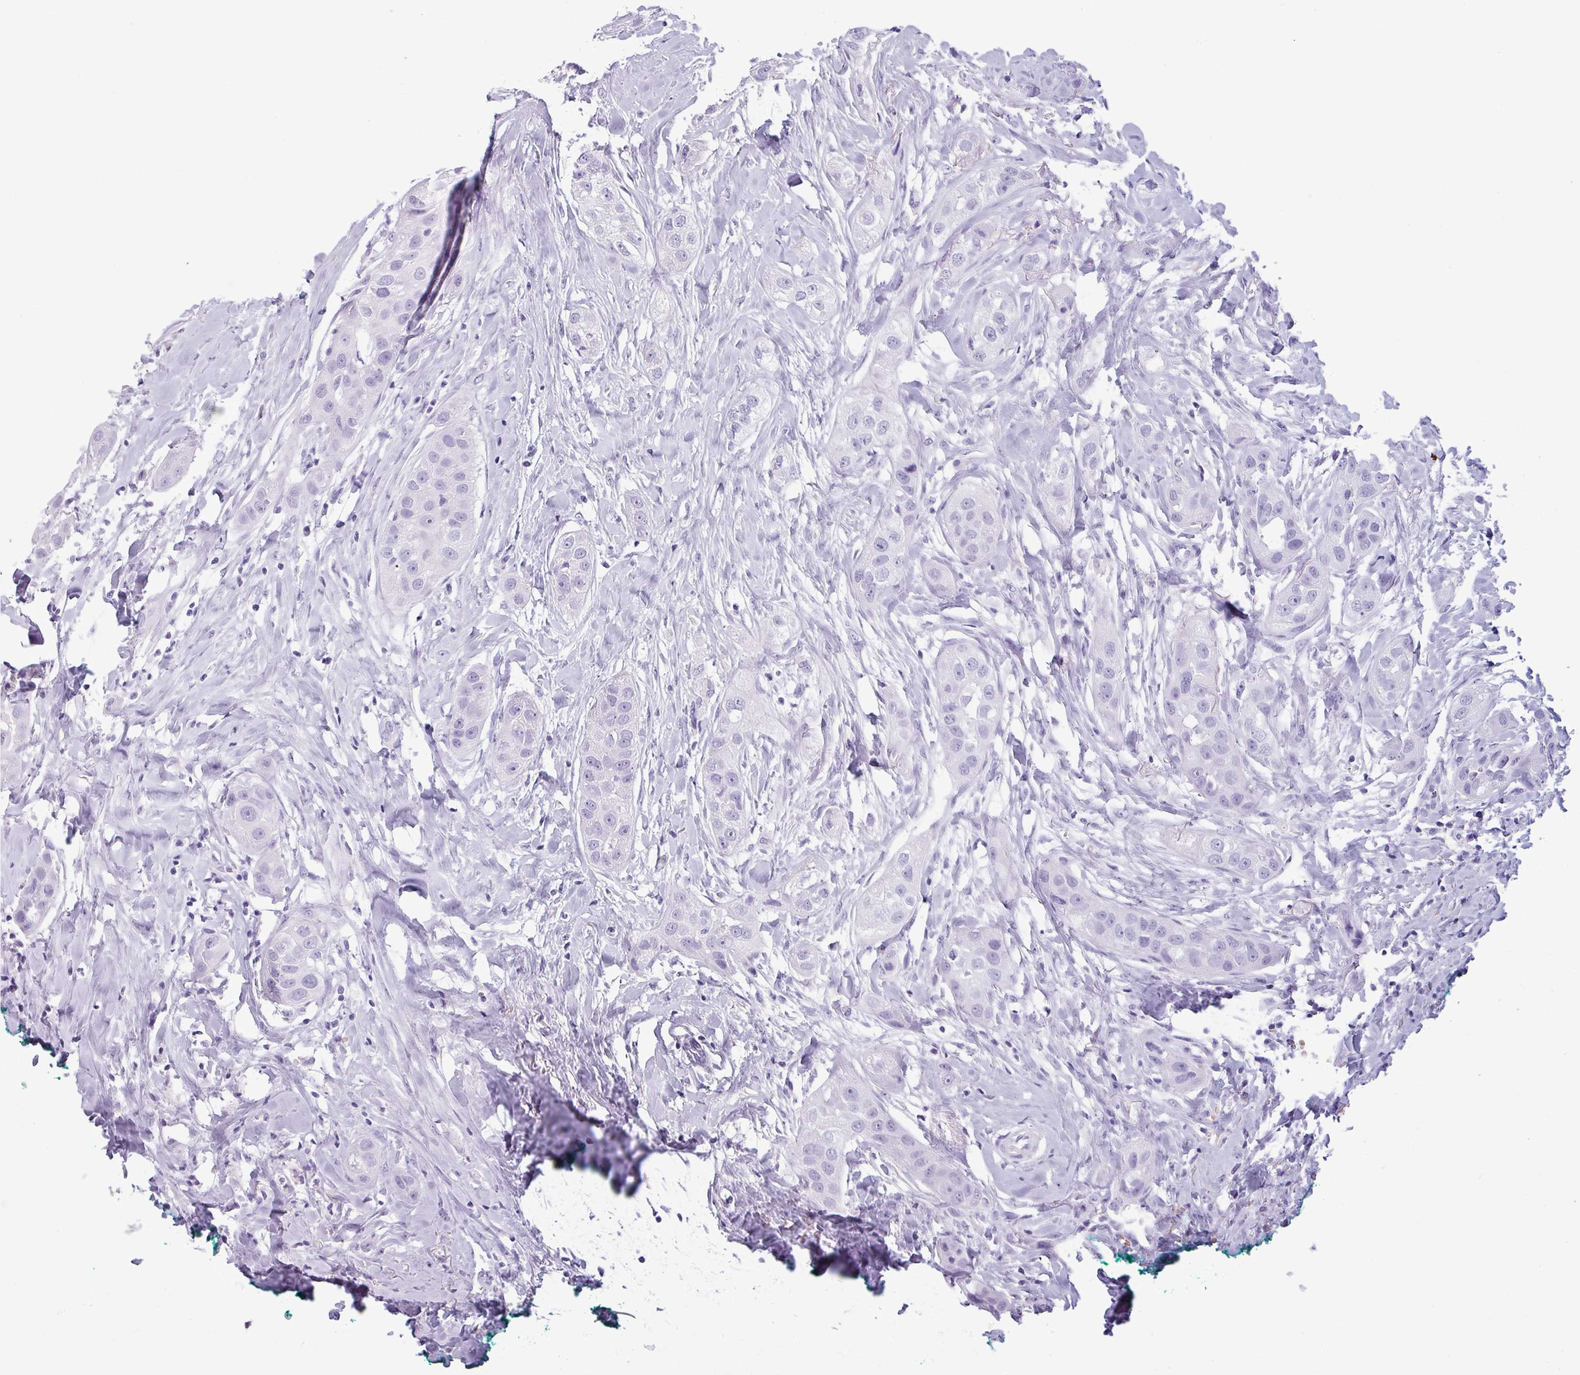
{"staining": {"intensity": "negative", "quantity": "none", "location": "none"}, "tissue": "head and neck cancer", "cell_type": "Tumor cells", "image_type": "cancer", "snomed": [{"axis": "morphology", "description": "Normal tissue, NOS"}, {"axis": "morphology", "description": "Squamous cell carcinoma, NOS"}, {"axis": "topography", "description": "Skeletal muscle"}, {"axis": "topography", "description": "Head-Neck"}], "caption": "DAB (3,3'-diaminobenzidine) immunohistochemical staining of squamous cell carcinoma (head and neck) demonstrates no significant expression in tumor cells. (DAB (3,3'-diaminobenzidine) IHC visualized using brightfield microscopy, high magnification).", "gene": "CRYBB2", "patient": {"sex": "male", "age": 51}}